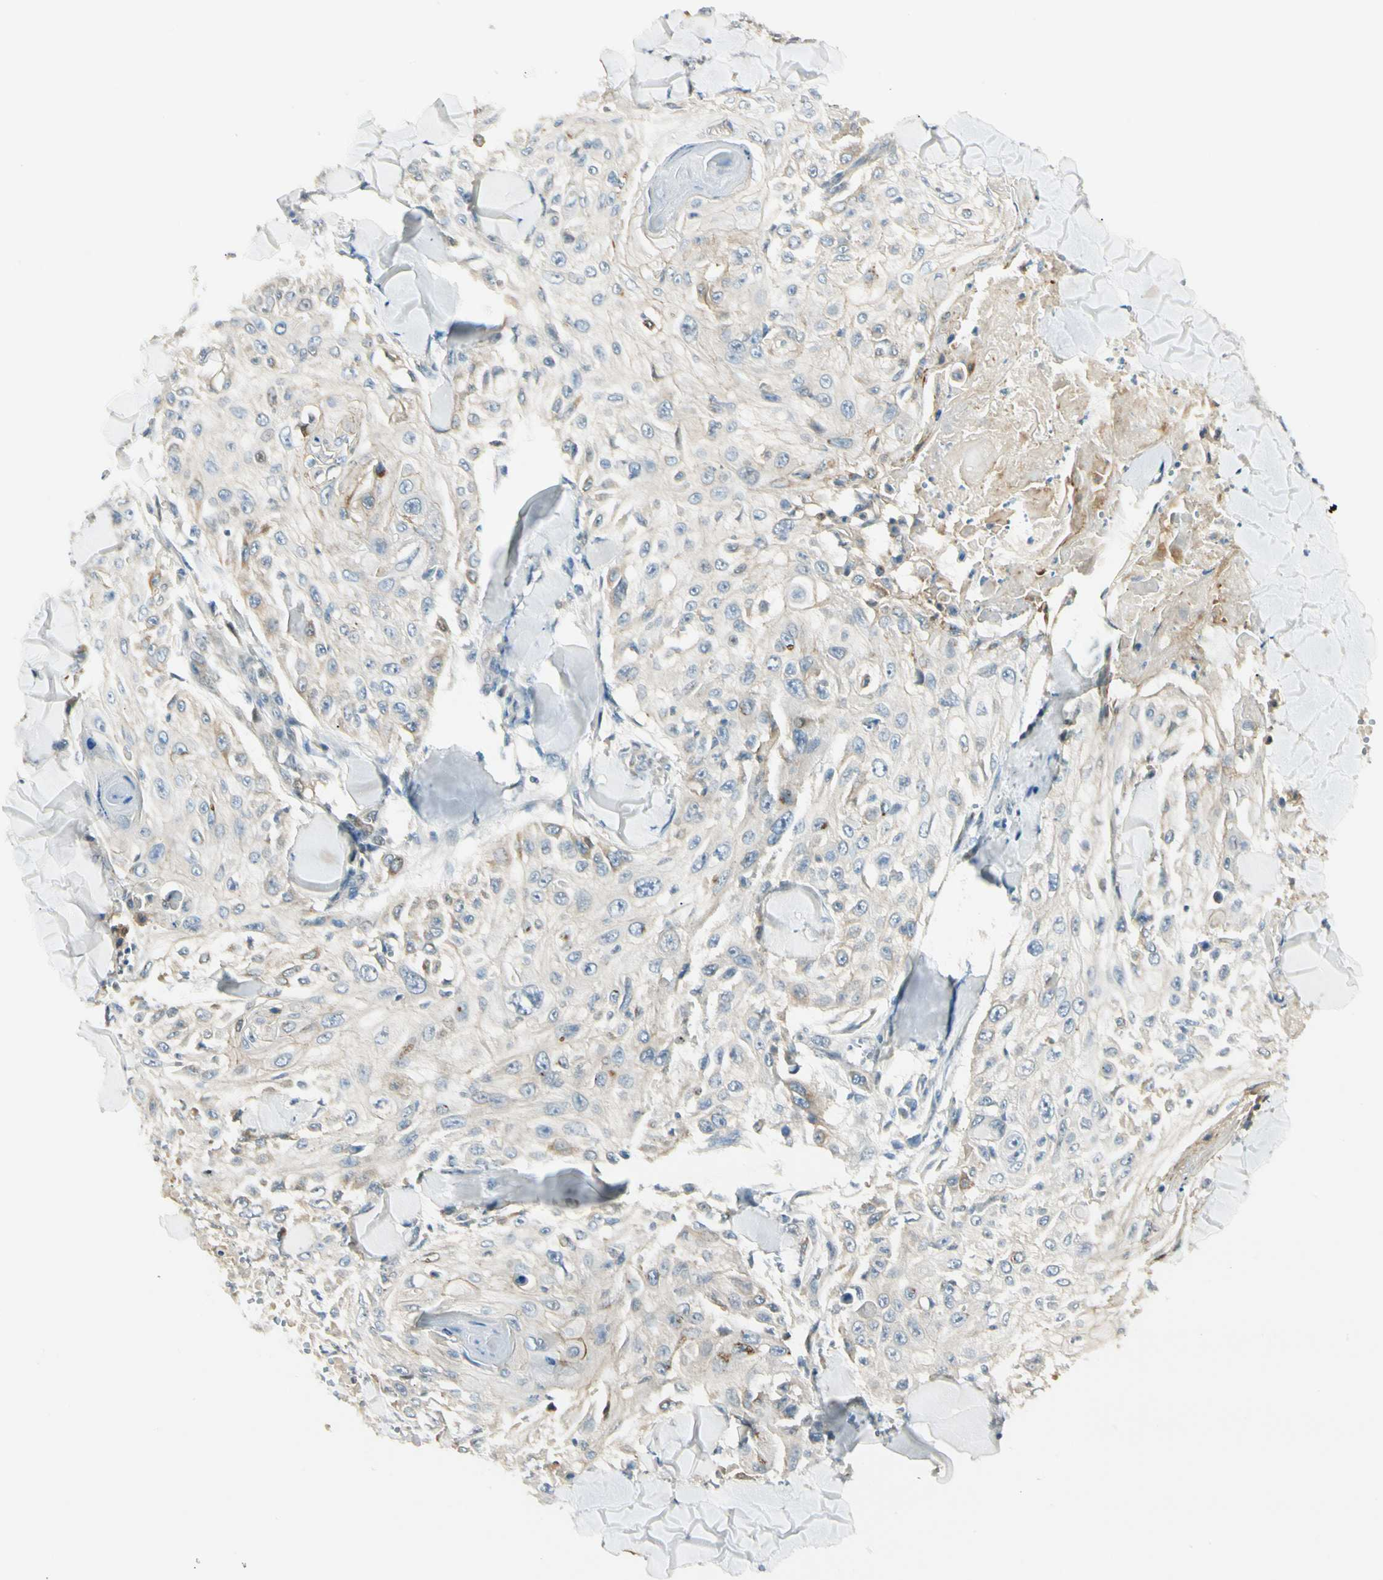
{"staining": {"intensity": "weak", "quantity": "<25%", "location": "cytoplasmic/membranous"}, "tissue": "skin cancer", "cell_type": "Tumor cells", "image_type": "cancer", "snomed": [{"axis": "morphology", "description": "Squamous cell carcinoma, NOS"}, {"axis": "topography", "description": "Skin"}], "caption": "Skin cancer (squamous cell carcinoma) was stained to show a protein in brown. There is no significant positivity in tumor cells. (Brightfield microscopy of DAB (3,3'-diaminobenzidine) IHC at high magnification).", "gene": "P3H2", "patient": {"sex": "male", "age": 86}}